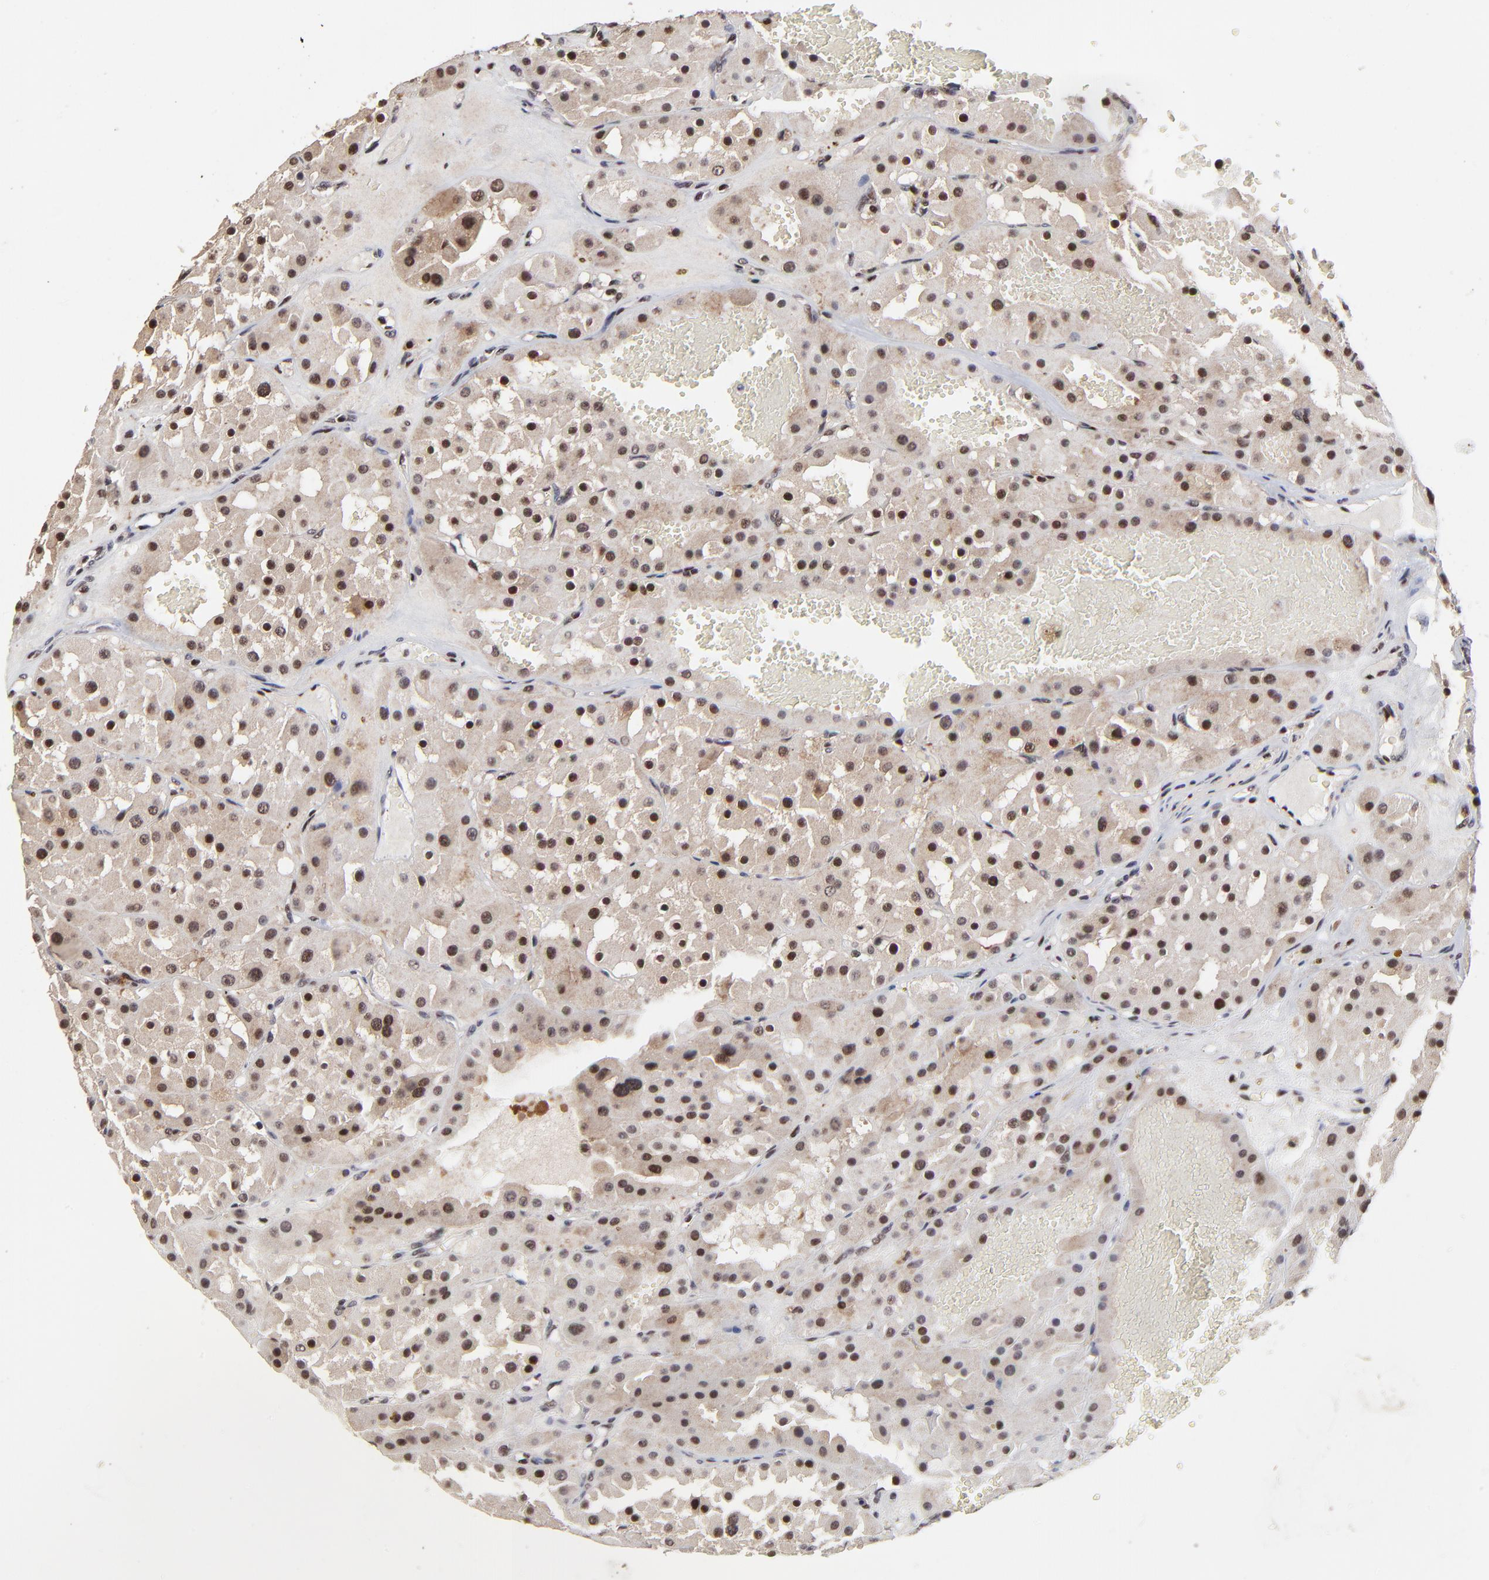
{"staining": {"intensity": "moderate", "quantity": ">75%", "location": "nuclear"}, "tissue": "renal cancer", "cell_type": "Tumor cells", "image_type": "cancer", "snomed": [{"axis": "morphology", "description": "Adenocarcinoma, uncertain malignant potential"}, {"axis": "topography", "description": "Kidney"}], "caption": "Protein expression analysis of renal adenocarcinoma,  uncertain malignant potential displays moderate nuclear expression in about >75% of tumor cells. (DAB = brown stain, brightfield microscopy at high magnification).", "gene": "RBM22", "patient": {"sex": "male", "age": 63}}